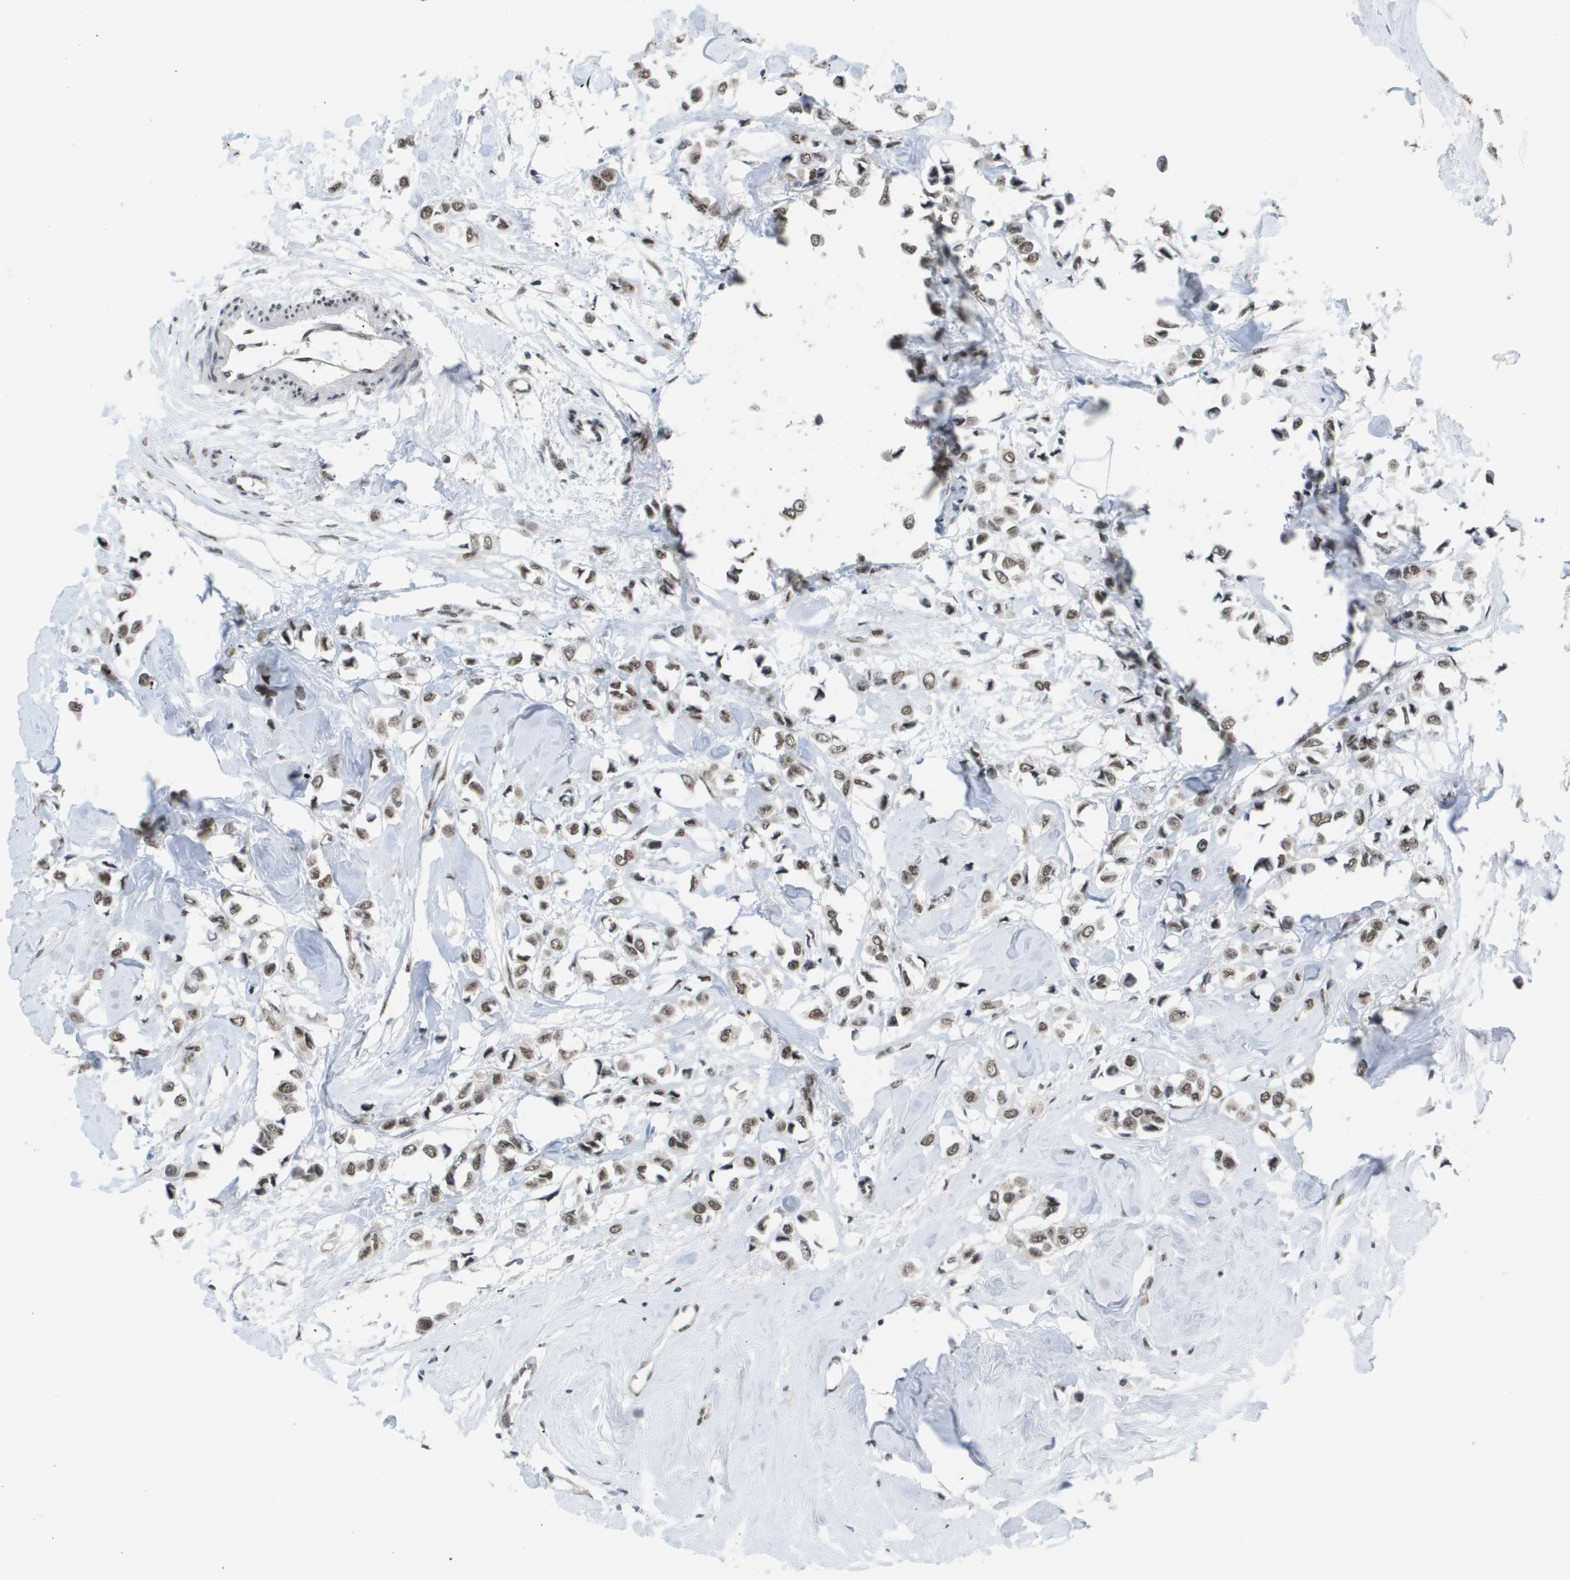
{"staining": {"intensity": "weak", "quantity": ">75%", "location": "nuclear"}, "tissue": "breast cancer", "cell_type": "Tumor cells", "image_type": "cancer", "snomed": [{"axis": "morphology", "description": "Lobular carcinoma"}, {"axis": "topography", "description": "Breast"}], "caption": "Breast cancer (lobular carcinoma) stained with IHC reveals weak nuclear expression in approximately >75% of tumor cells. The protein of interest is stained brown, and the nuclei are stained in blue (DAB (3,3'-diaminobenzidine) IHC with brightfield microscopy, high magnification).", "gene": "ISY1", "patient": {"sex": "female", "age": 51}}